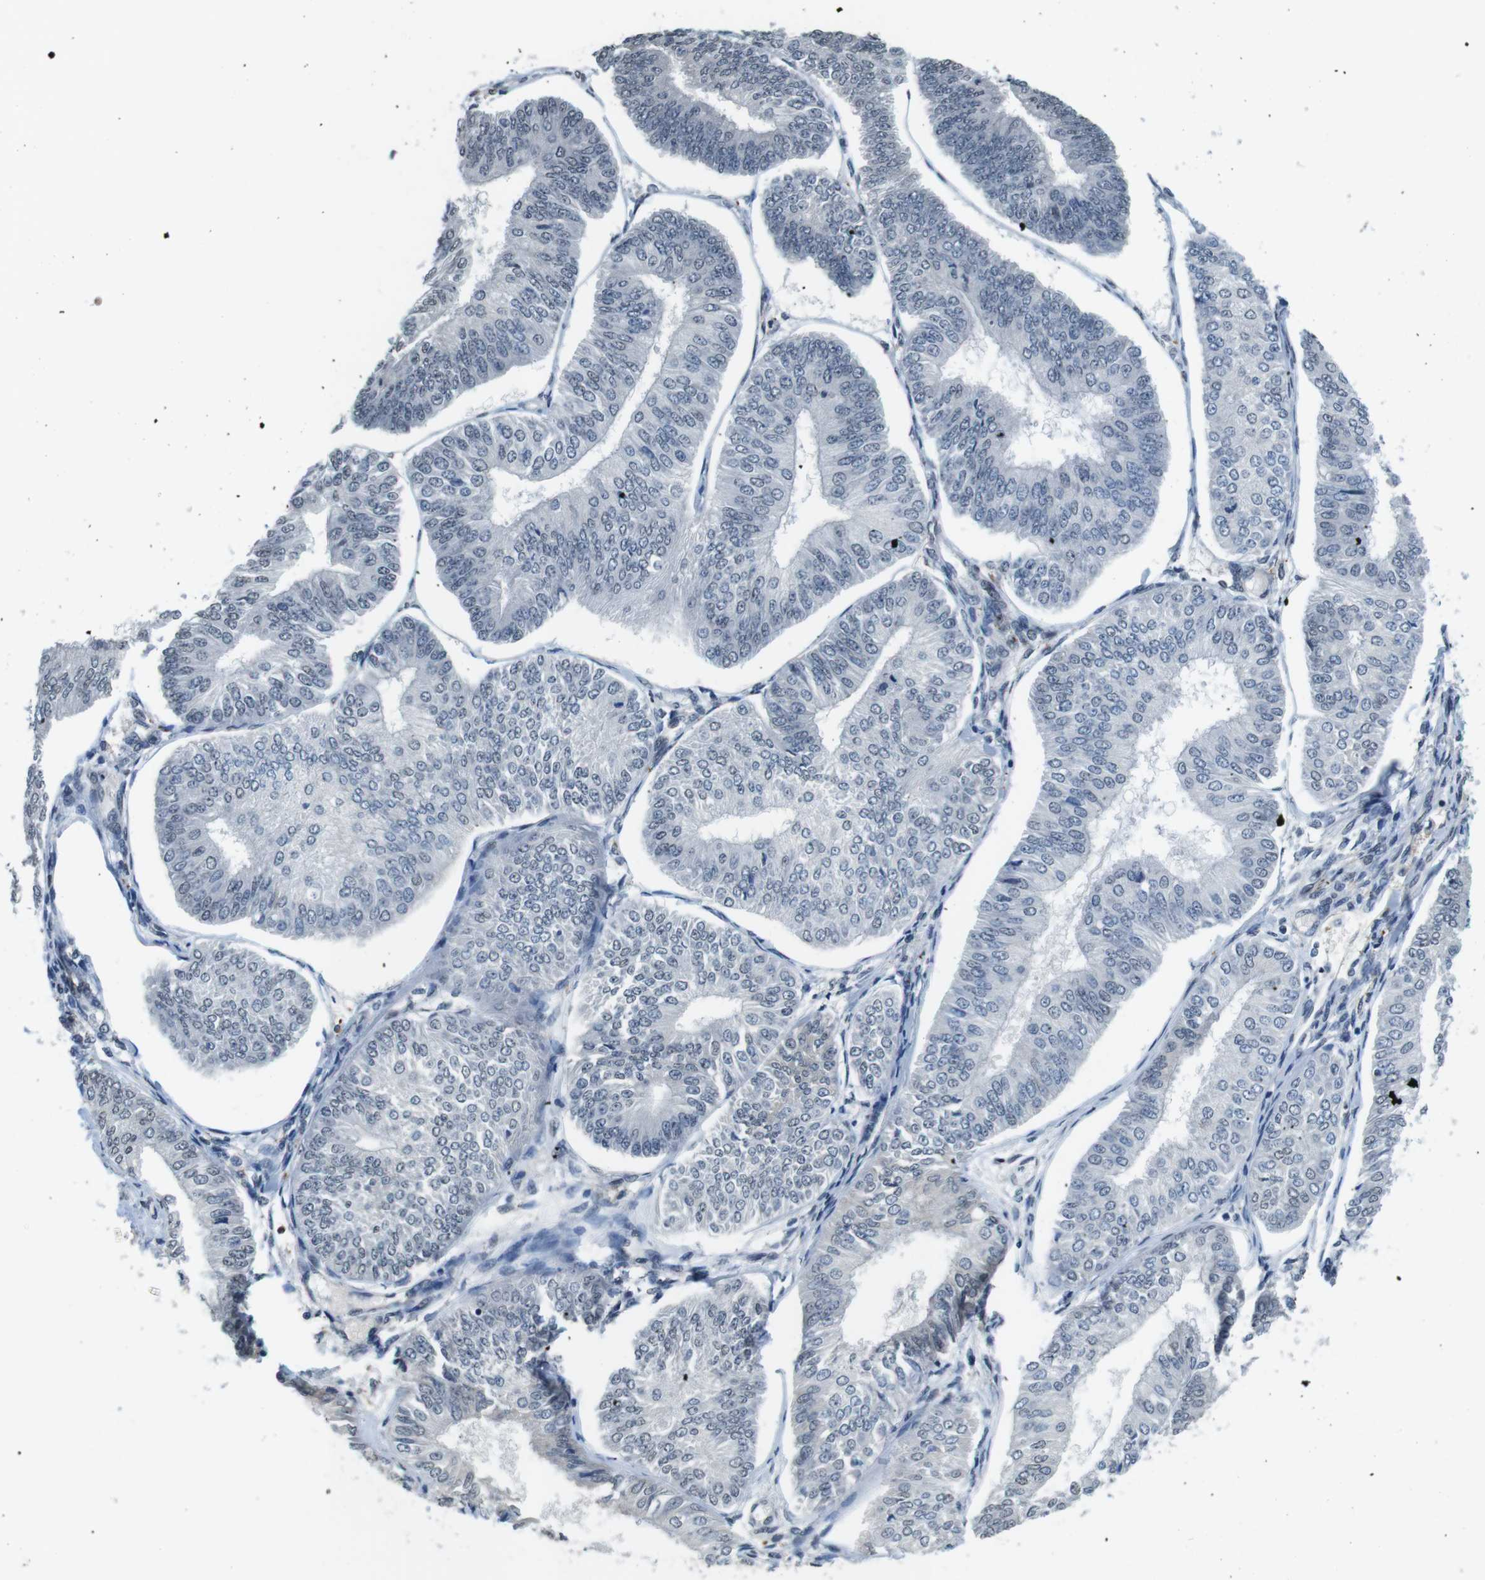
{"staining": {"intensity": "negative", "quantity": "none", "location": "none"}, "tissue": "endometrial cancer", "cell_type": "Tumor cells", "image_type": "cancer", "snomed": [{"axis": "morphology", "description": "Adenocarcinoma, NOS"}, {"axis": "topography", "description": "Endometrium"}], "caption": "This is an IHC image of endometrial cancer. There is no staining in tumor cells.", "gene": "CD163L1", "patient": {"sex": "female", "age": 58}}